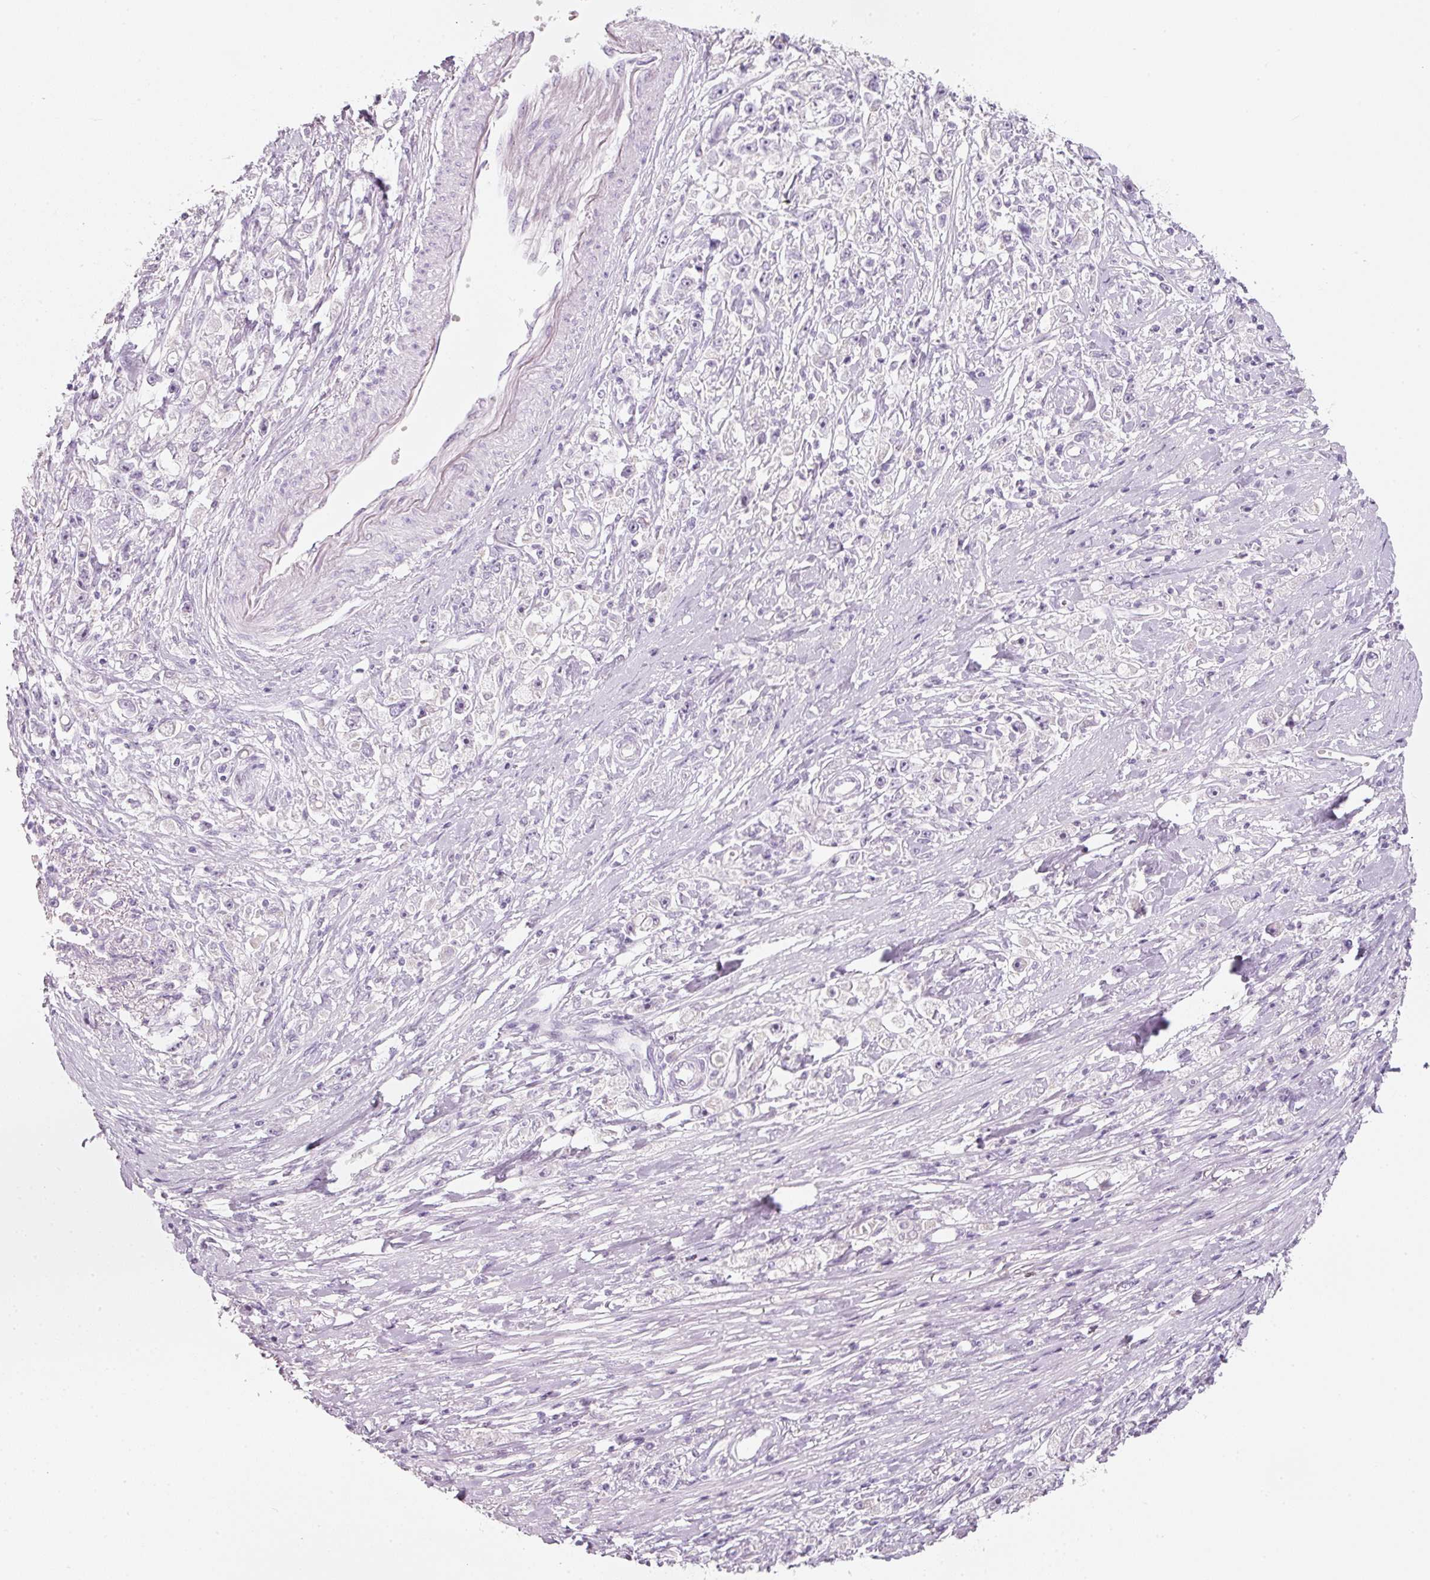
{"staining": {"intensity": "negative", "quantity": "none", "location": "none"}, "tissue": "stomach cancer", "cell_type": "Tumor cells", "image_type": "cancer", "snomed": [{"axis": "morphology", "description": "Adenocarcinoma, NOS"}, {"axis": "topography", "description": "Stomach"}], "caption": "Photomicrograph shows no significant protein staining in tumor cells of stomach cancer (adenocarcinoma).", "gene": "ENSG00000206549", "patient": {"sex": "female", "age": 59}}